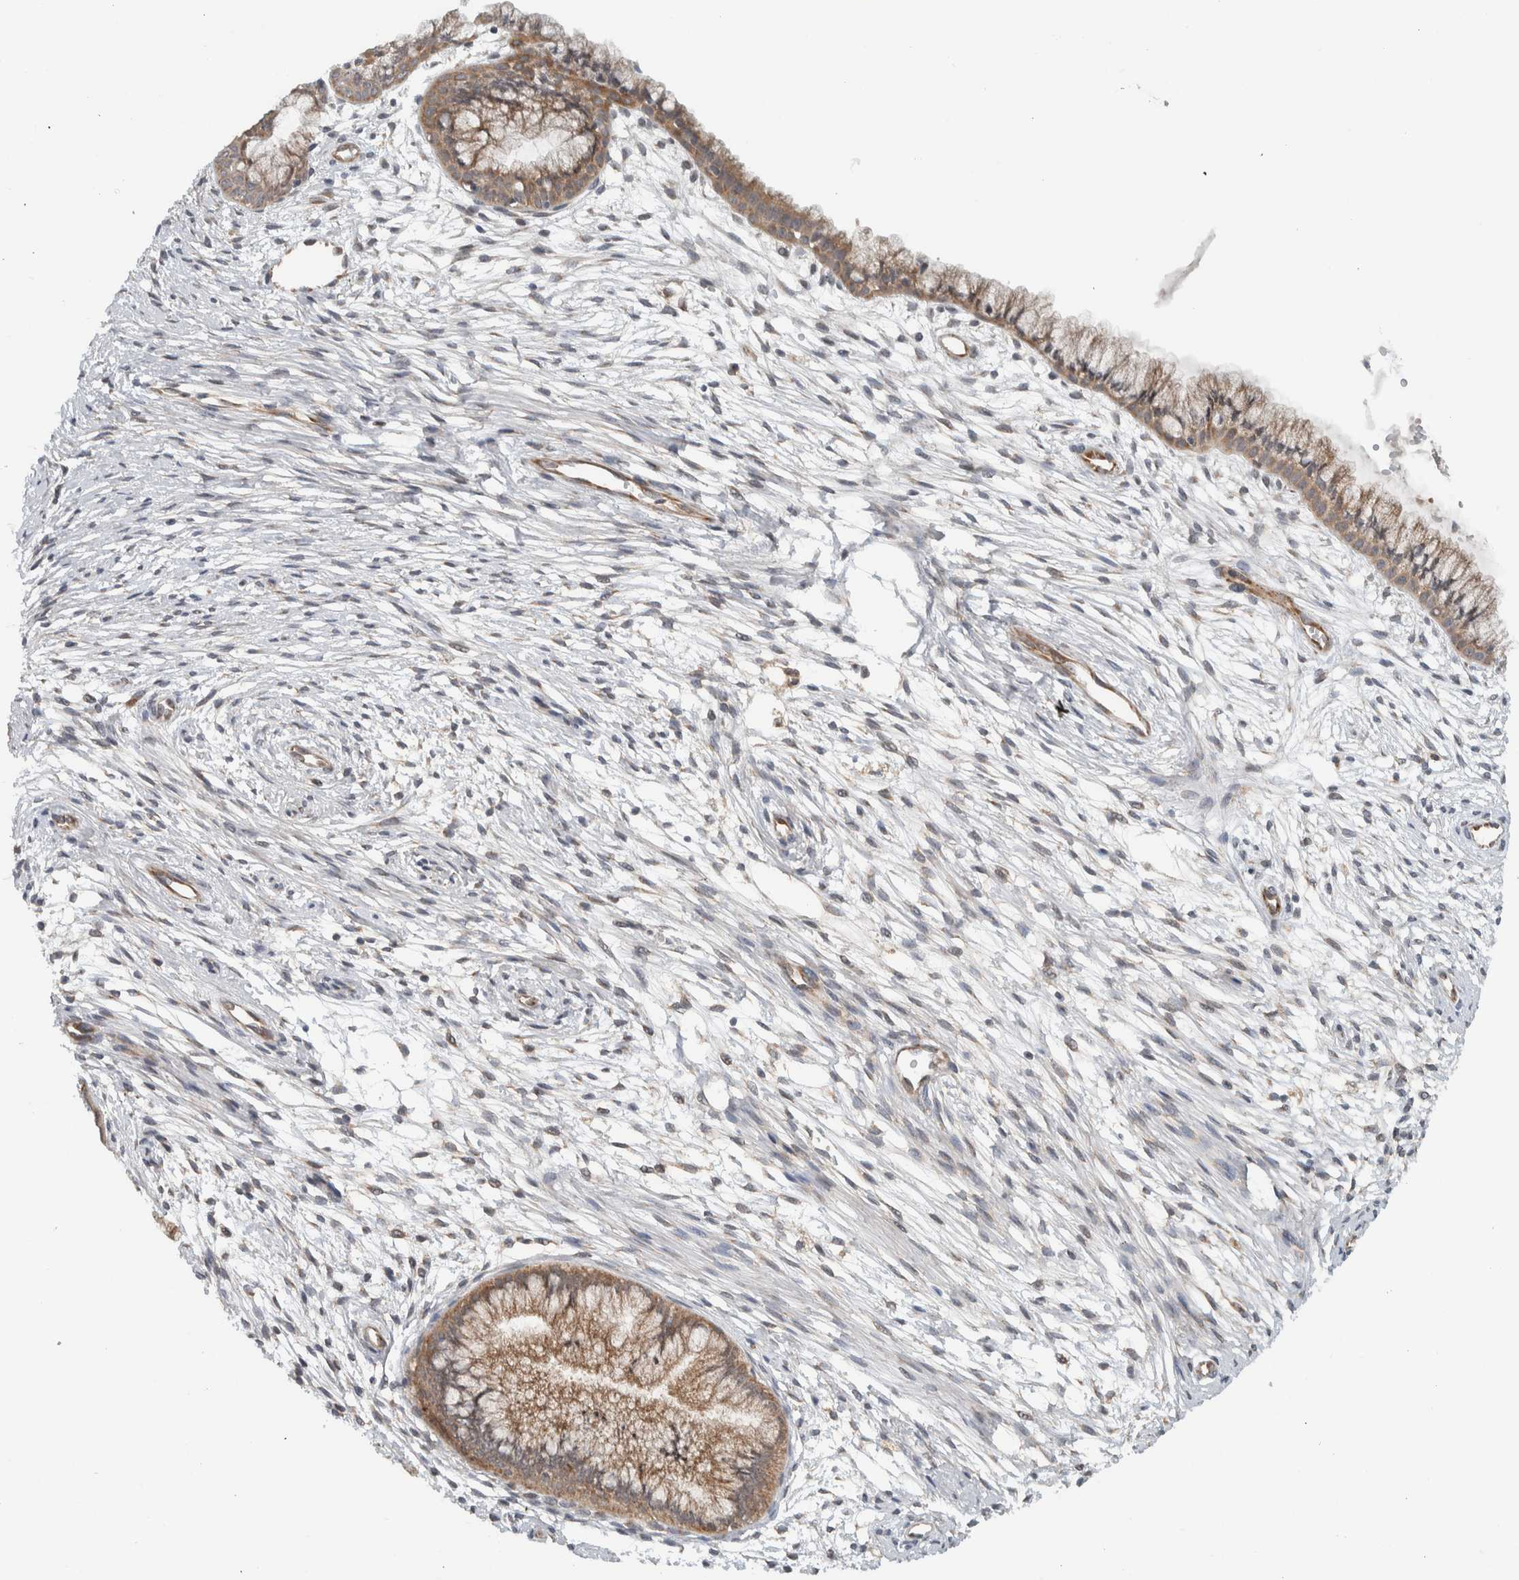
{"staining": {"intensity": "moderate", "quantity": ">75%", "location": "cytoplasmic/membranous"}, "tissue": "cervix", "cell_type": "Glandular cells", "image_type": "normal", "snomed": [{"axis": "morphology", "description": "Normal tissue, NOS"}, {"axis": "topography", "description": "Cervix"}], "caption": "Human cervix stained with a brown dye reveals moderate cytoplasmic/membranous positive staining in approximately >75% of glandular cells.", "gene": "RERE", "patient": {"sex": "female", "age": 39}}